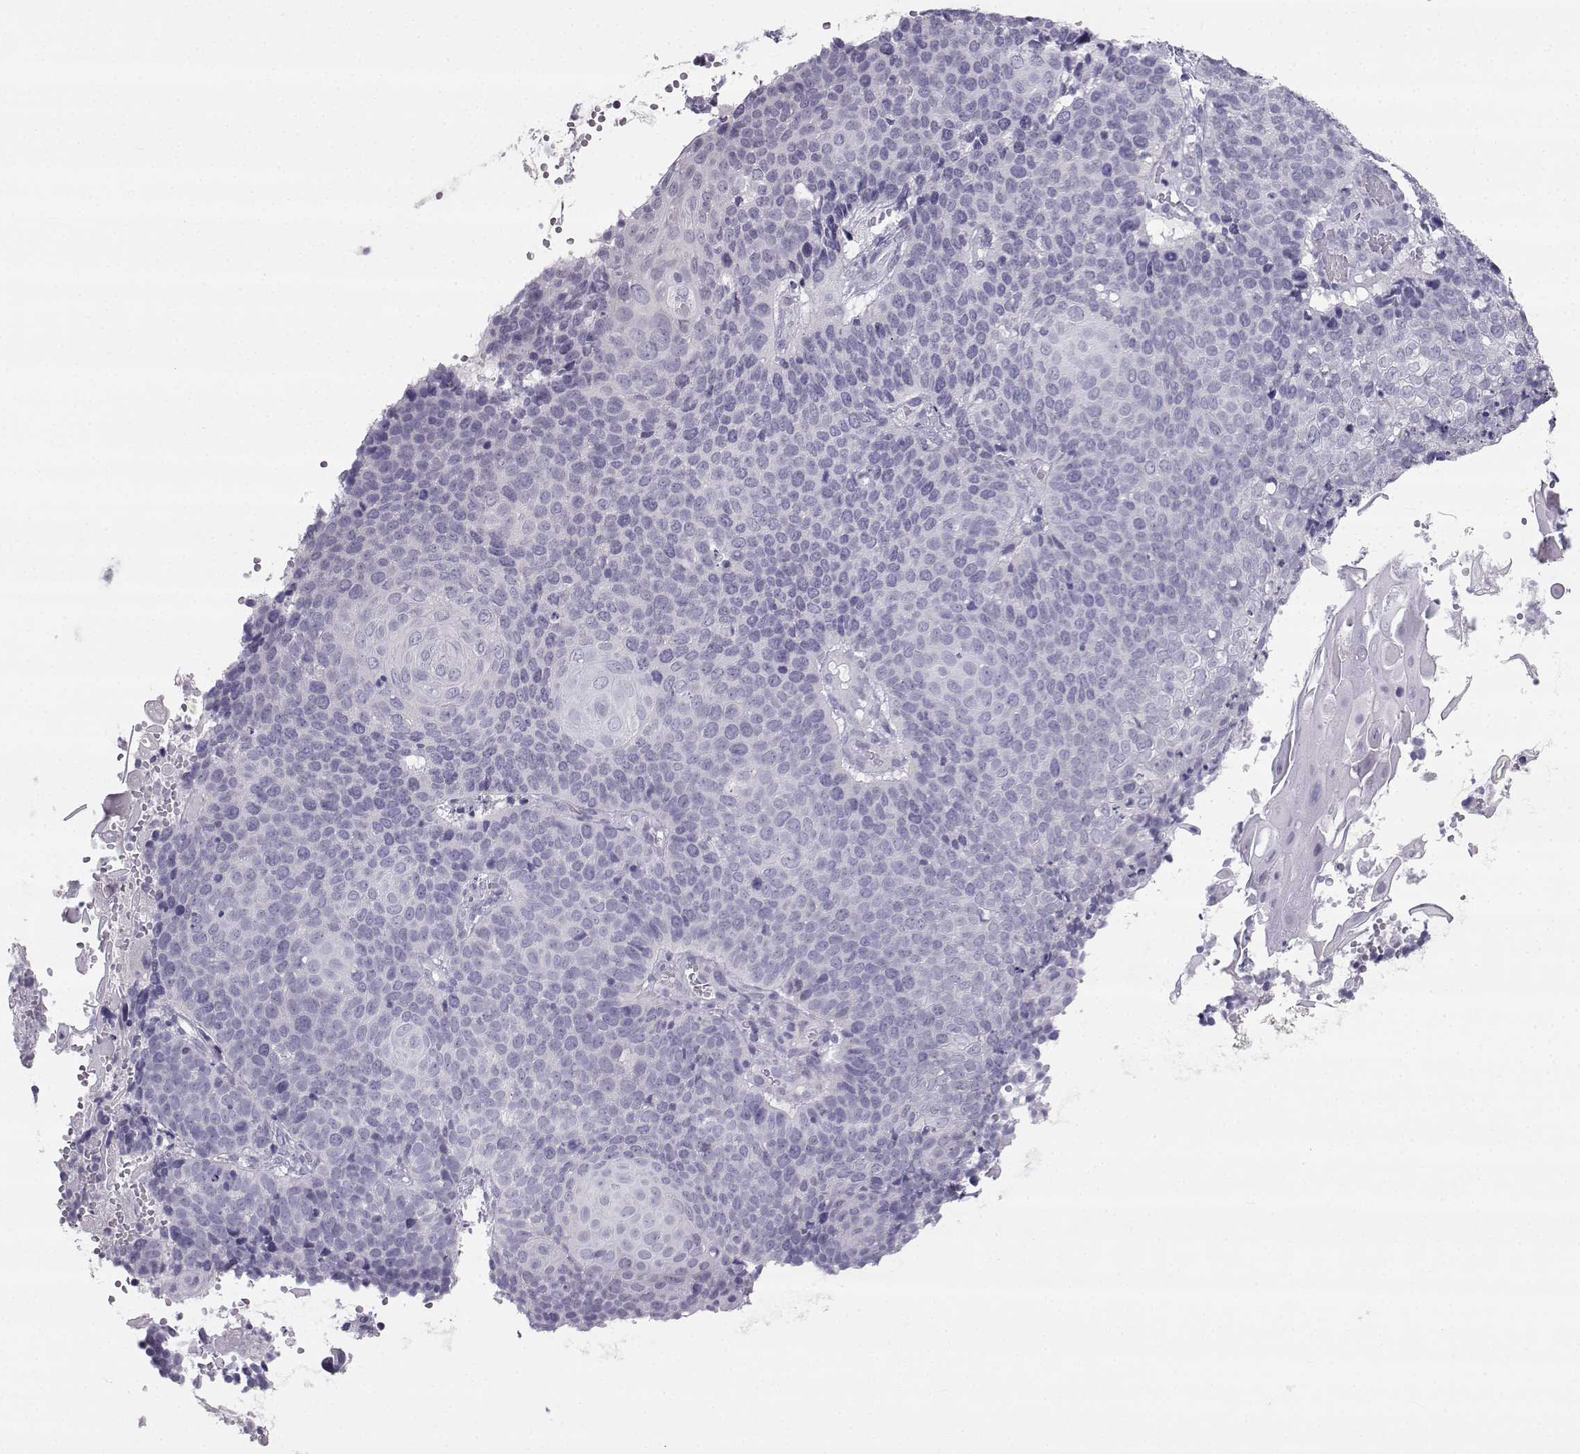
{"staining": {"intensity": "negative", "quantity": "none", "location": "none"}, "tissue": "cervical cancer", "cell_type": "Tumor cells", "image_type": "cancer", "snomed": [{"axis": "morphology", "description": "Squamous cell carcinoma, NOS"}, {"axis": "topography", "description": "Cervix"}], "caption": "DAB (3,3'-diaminobenzidine) immunohistochemical staining of squamous cell carcinoma (cervical) reveals no significant expression in tumor cells.", "gene": "SYCE1", "patient": {"sex": "female", "age": 39}}